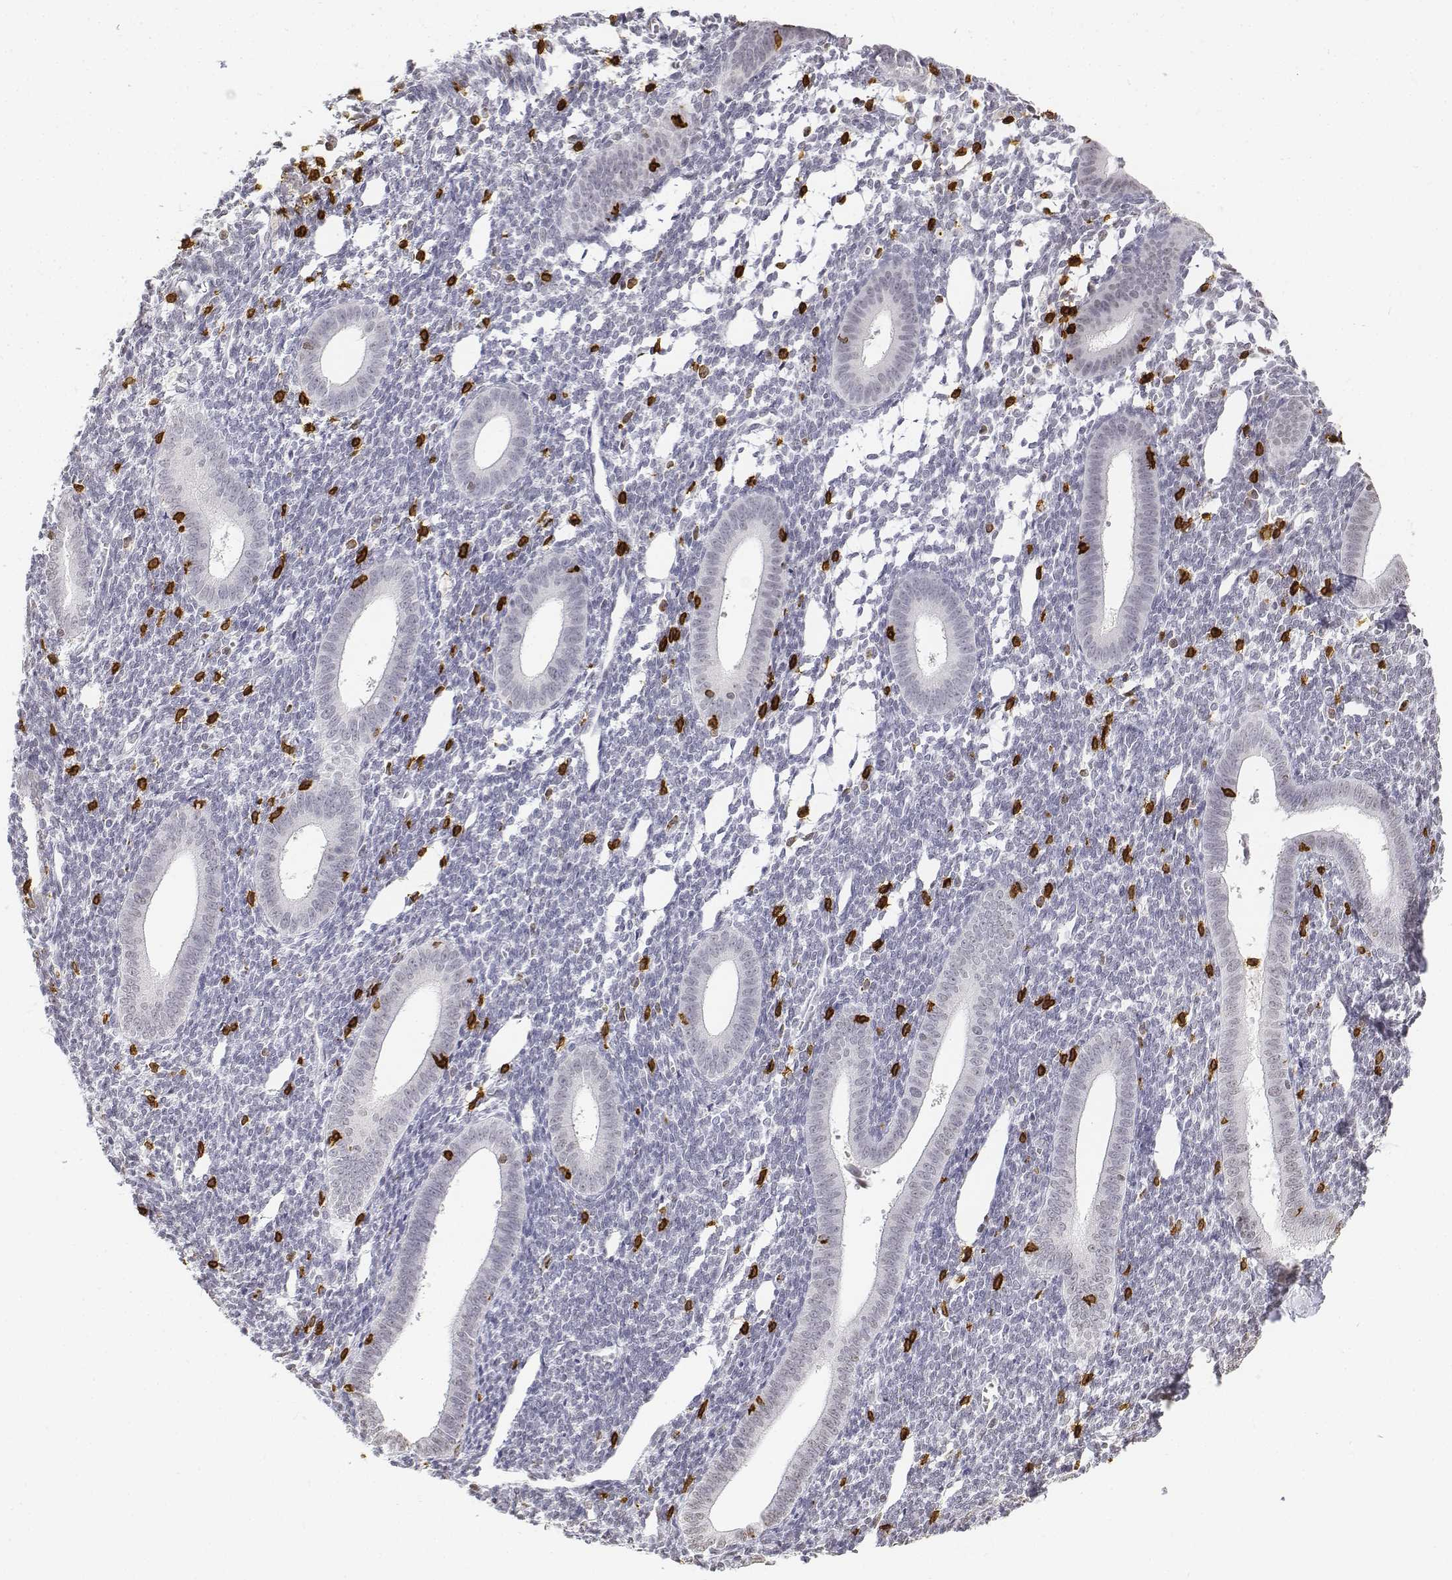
{"staining": {"intensity": "negative", "quantity": "none", "location": "none"}, "tissue": "endometrium", "cell_type": "Cells in endometrial stroma", "image_type": "normal", "snomed": [{"axis": "morphology", "description": "Normal tissue, NOS"}, {"axis": "topography", "description": "Endometrium"}], "caption": "Immunohistochemical staining of benign human endometrium shows no significant expression in cells in endometrial stroma.", "gene": "CD3E", "patient": {"sex": "female", "age": 25}}